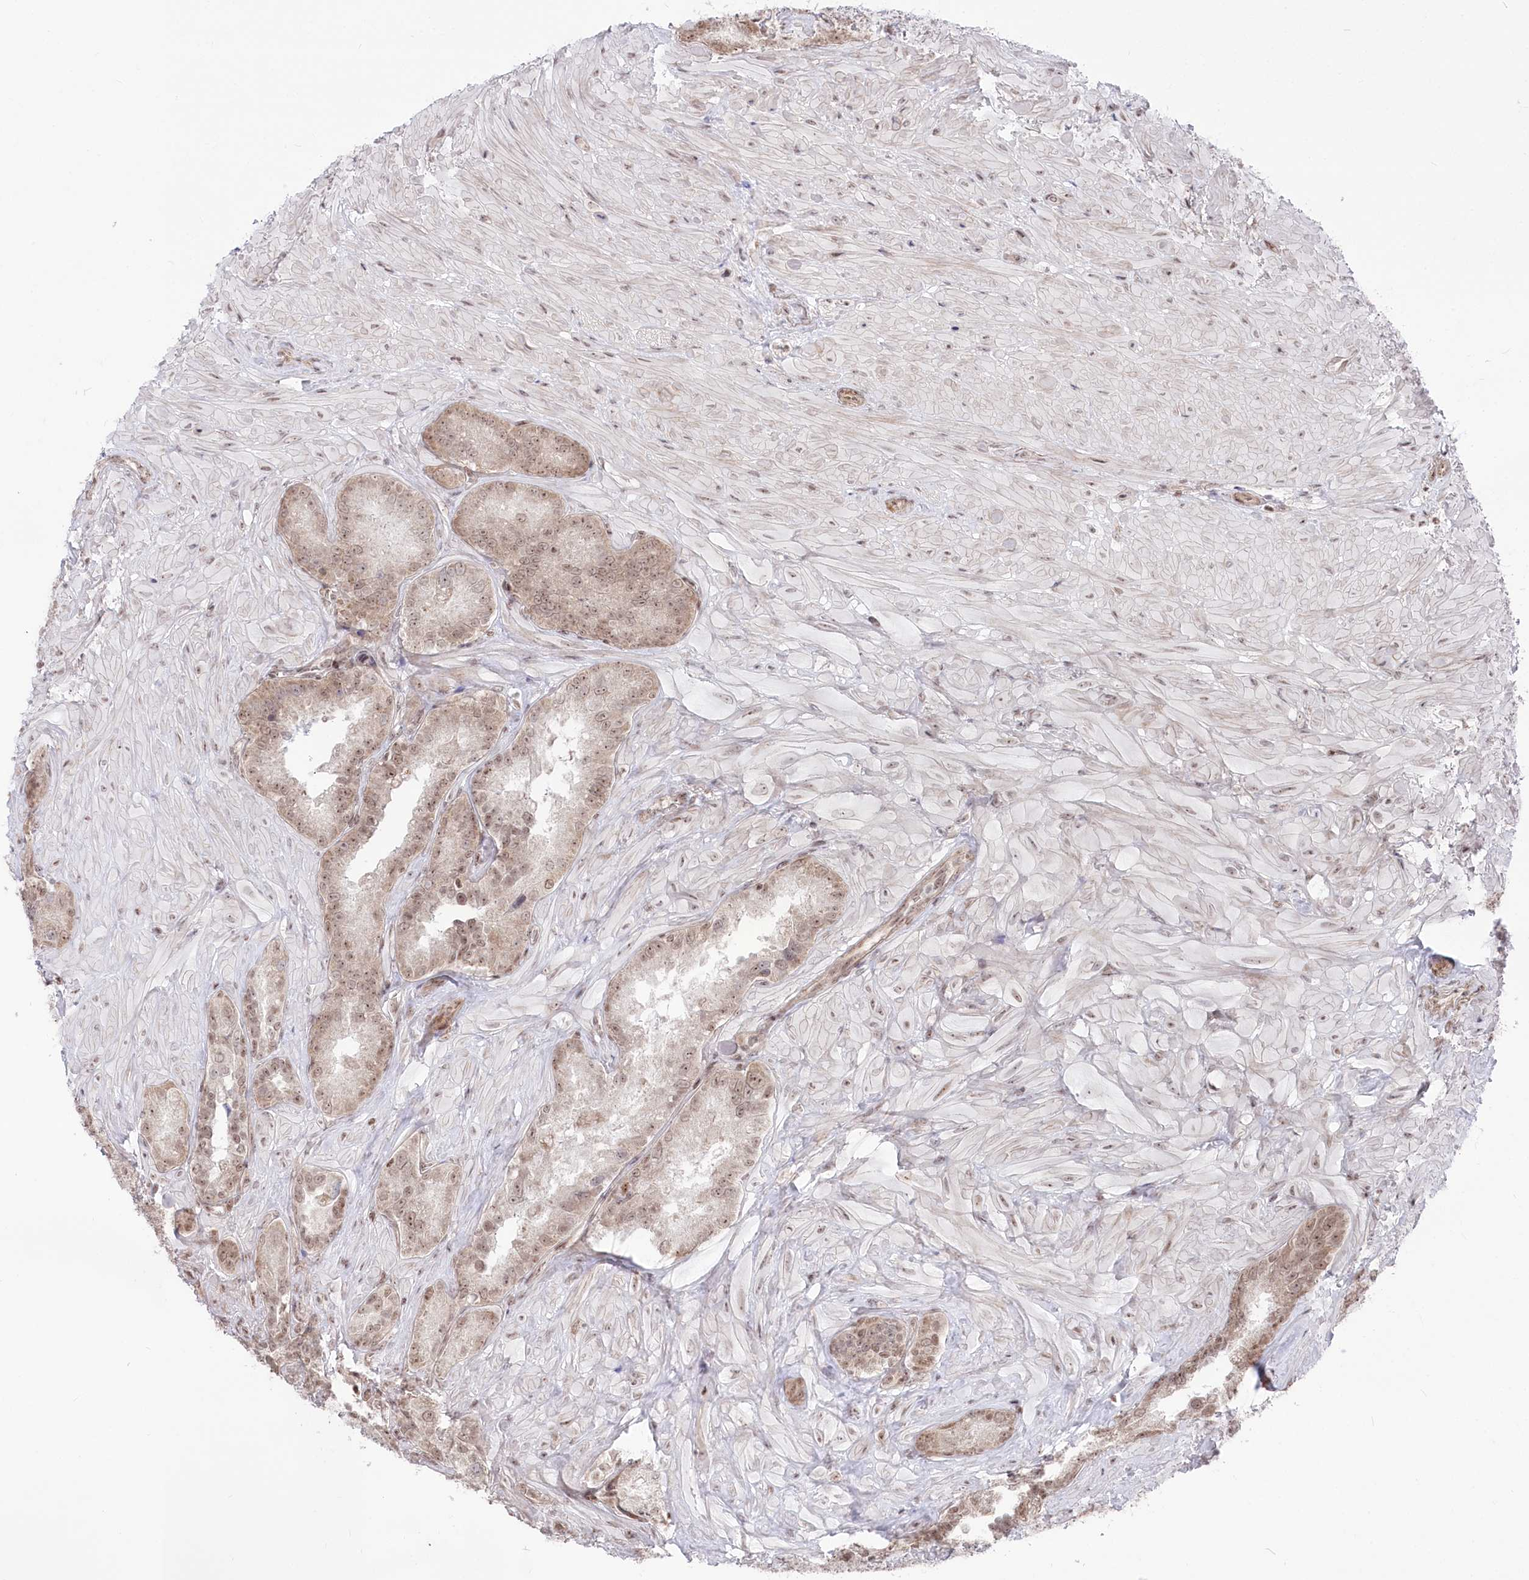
{"staining": {"intensity": "moderate", "quantity": ">75%", "location": "nuclear"}, "tissue": "seminal vesicle", "cell_type": "Glandular cells", "image_type": "normal", "snomed": [{"axis": "morphology", "description": "Normal tissue, NOS"}, {"axis": "topography", "description": "Seminal veicle"}, {"axis": "topography", "description": "Peripheral nerve tissue"}], "caption": "Immunohistochemistry (IHC) staining of unremarkable seminal vesicle, which reveals medium levels of moderate nuclear staining in about >75% of glandular cells indicating moderate nuclear protein expression. The staining was performed using DAB (brown) for protein detection and nuclei were counterstained in hematoxylin (blue).", "gene": "CGGBP1", "patient": {"sex": "male", "age": 67}}